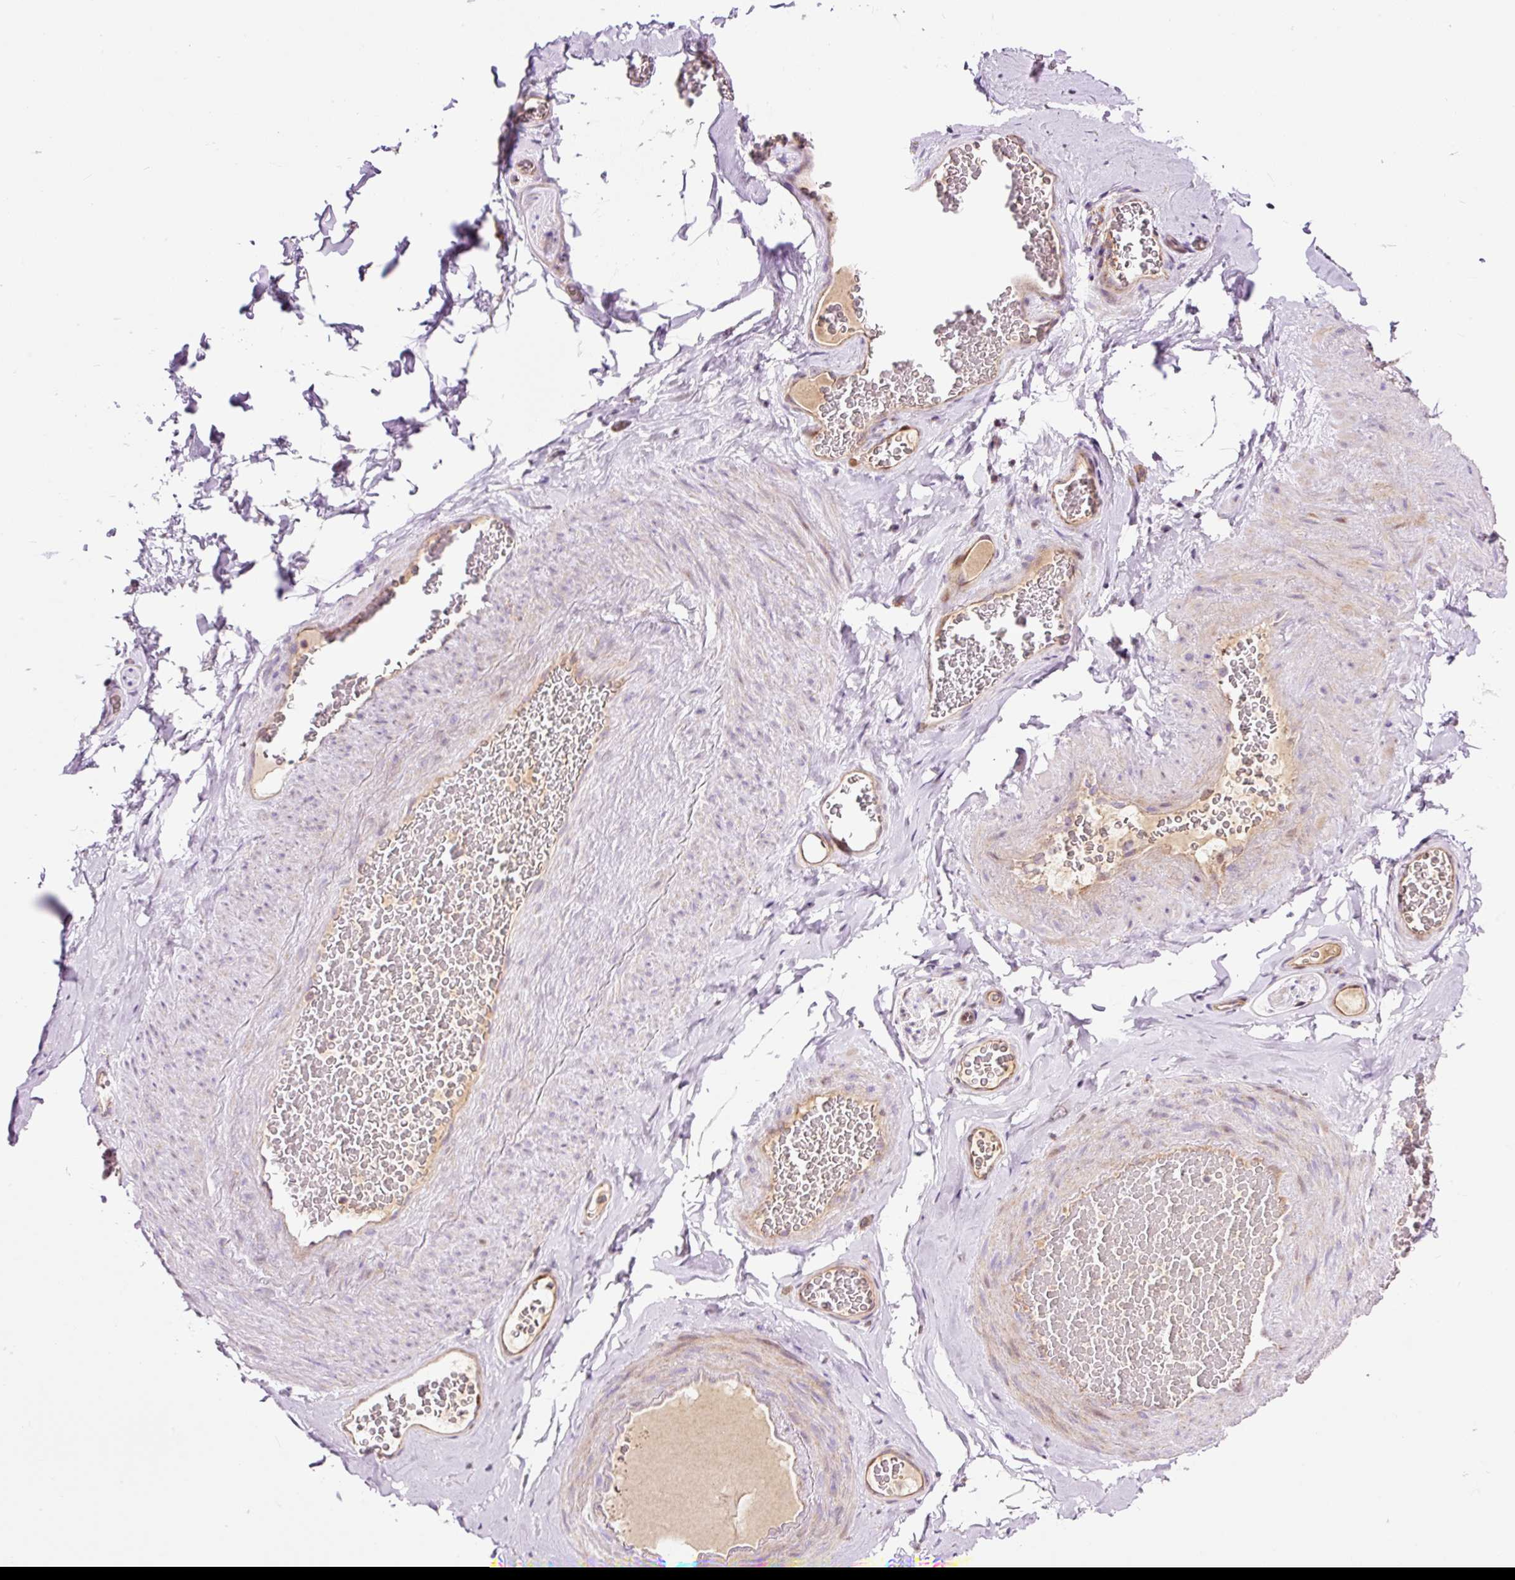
{"staining": {"intensity": "negative", "quantity": "none", "location": "none"}, "tissue": "adipose tissue", "cell_type": "Adipocytes", "image_type": "normal", "snomed": [{"axis": "morphology", "description": "Normal tissue, NOS"}, {"axis": "topography", "description": "Vascular tissue"}, {"axis": "topography", "description": "Peripheral nerve tissue"}], "caption": "Photomicrograph shows no protein staining in adipocytes of benign adipose tissue. The staining was performed using DAB to visualize the protein expression in brown, while the nuclei were stained in blue with hematoxylin (Magnification: 20x).", "gene": "BOLA3", "patient": {"sex": "male", "age": 41}}